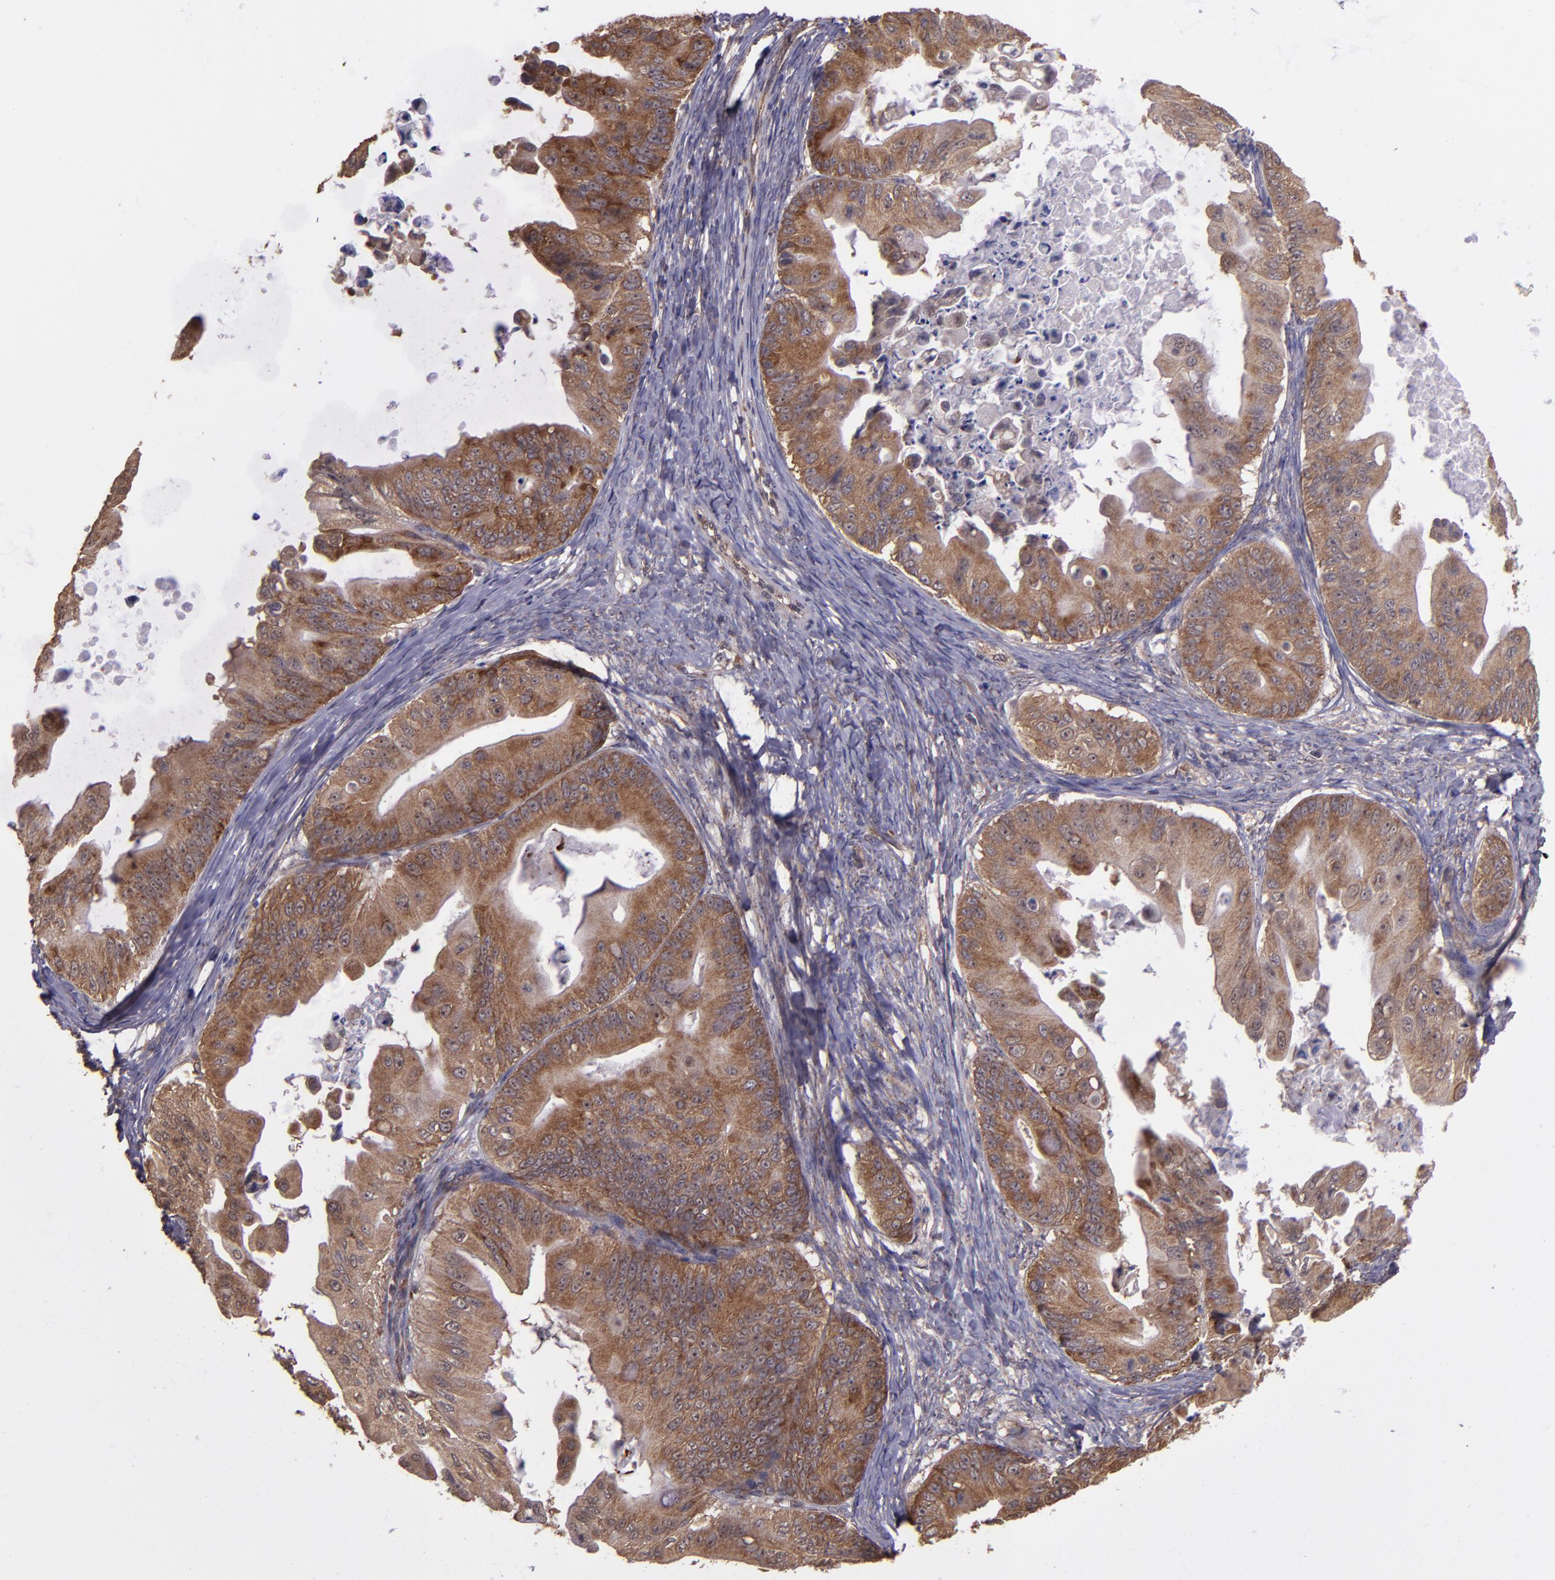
{"staining": {"intensity": "strong", "quantity": ">75%", "location": "cytoplasmic/membranous"}, "tissue": "ovarian cancer", "cell_type": "Tumor cells", "image_type": "cancer", "snomed": [{"axis": "morphology", "description": "Cystadenocarcinoma, mucinous, NOS"}, {"axis": "topography", "description": "Ovary"}], "caption": "DAB immunohistochemical staining of human ovarian mucinous cystadenocarcinoma shows strong cytoplasmic/membranous protein staining in approximately >75% of tumor cells. The protein of interest is shown in brown color, while the nuclei are stained blue.", "gene": "USP51", "patient": {"sex": "female", "age": 37}}